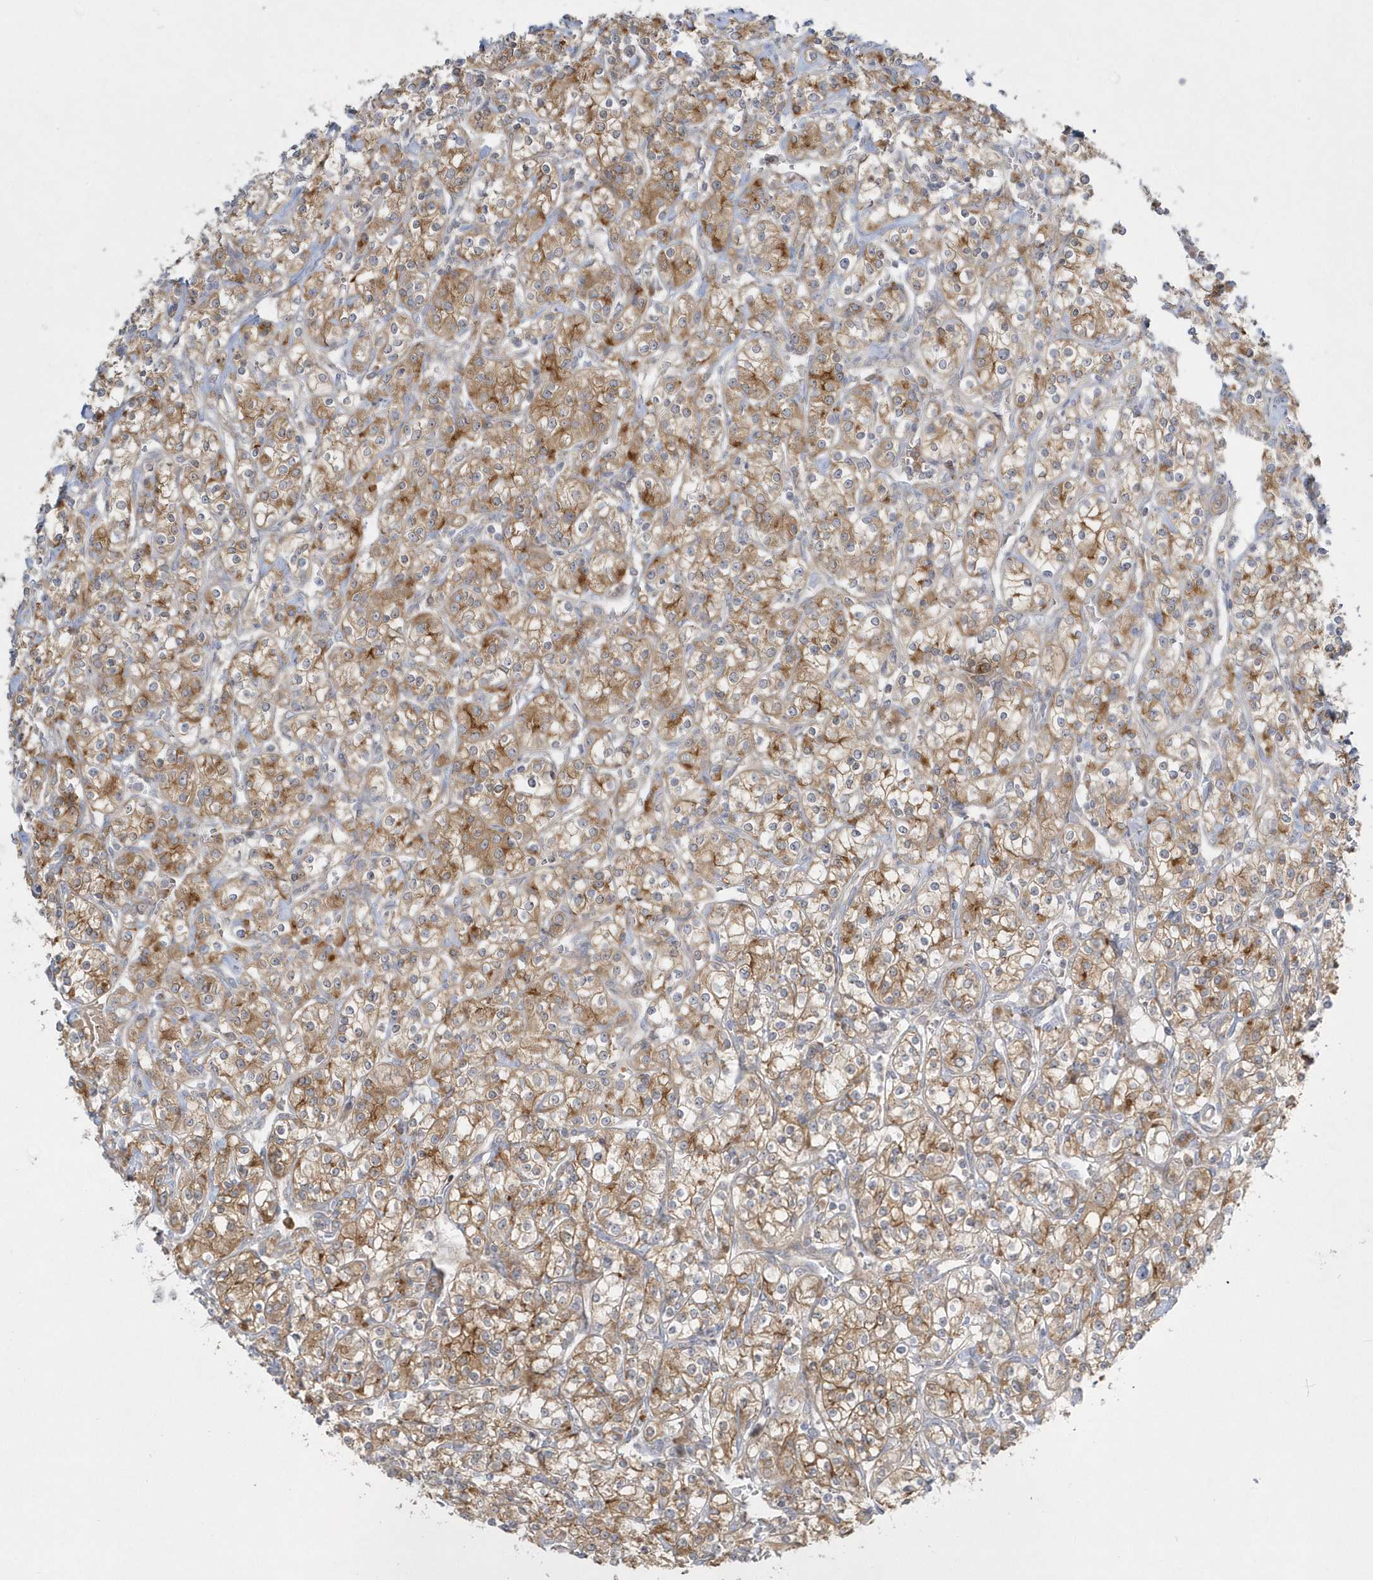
{"staining": {"intensity": "moderate", "quantity": ">75%", "location": "cytoplasmic/membranous"}, "tissue": "renal cancer", "cell_type": "Tumor cells", "image_type": "cancer", "snomed": [{"axis": "morphology", "description": "Adenocarcinoma, NOS"}, {"axis": "topography", "description": "Kidney"}], "caption": "This is an image of IHC staining of adenocarcinoma (renal), which shows moderate staining in the cytoplasmic/membranous of tumor cells.", "gene": "DNAJC18", "patient": {"sex": "male", "age": 77}}